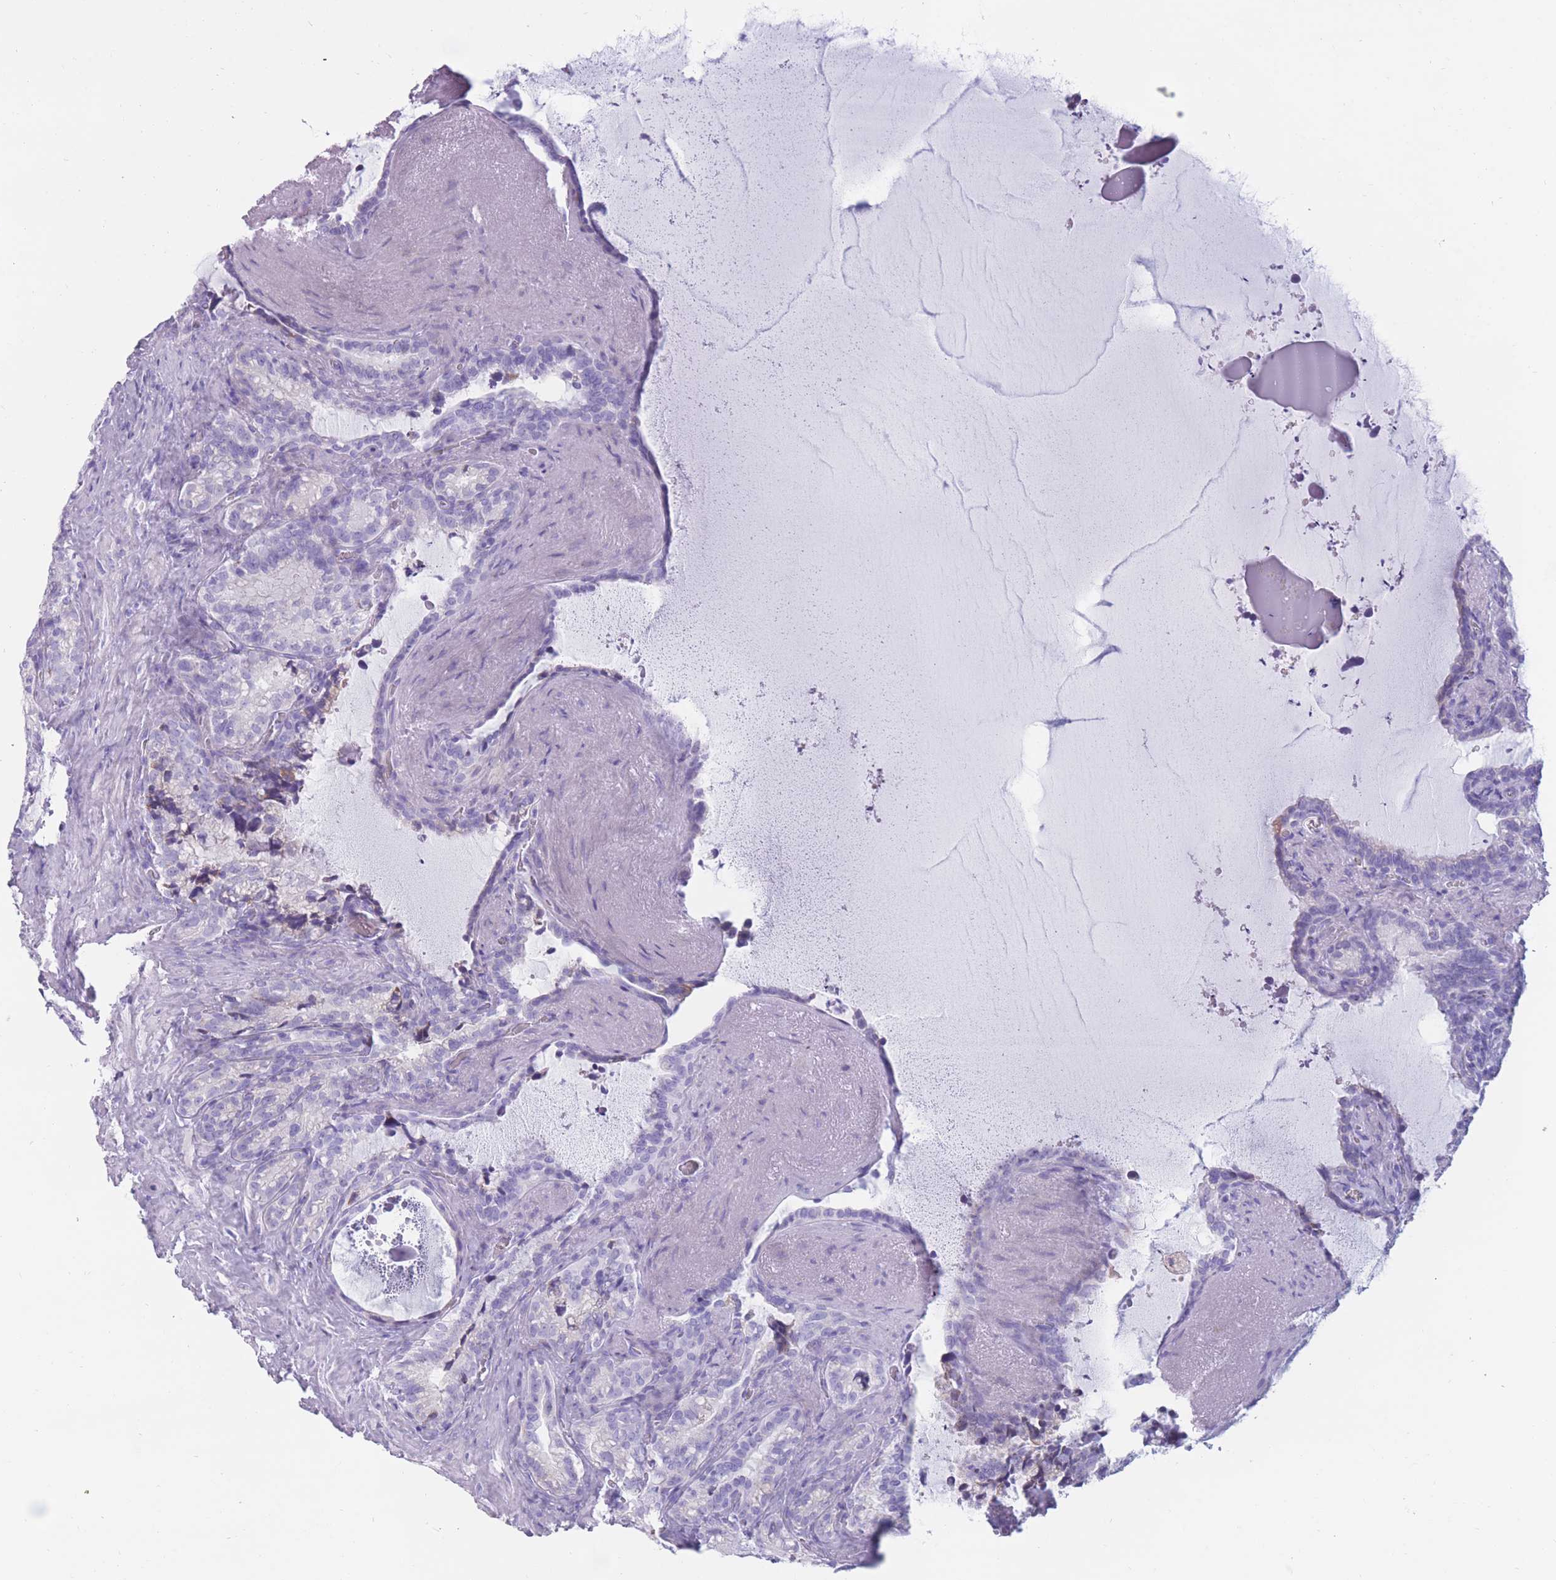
{"staining": {"intensity": "negative", "quantity": "none", "location": "none"}, "tissue": "seminal vesicle", "cell_type": "Glandular cells", "image_type": "normal", "snomed": [{"axis": "morphology", "description": "Normal tissue, NOS"}, {"axis": "topography", "description": "Prostate"}, {"axis": "topography", "description": "Seminal veicle"}], "caption": "The histopathology image reveals no significant positivity in glandular cells of seminal vesicle.", "gene": "COL27A1", "patient": {"sex": "male", "age": 58}}